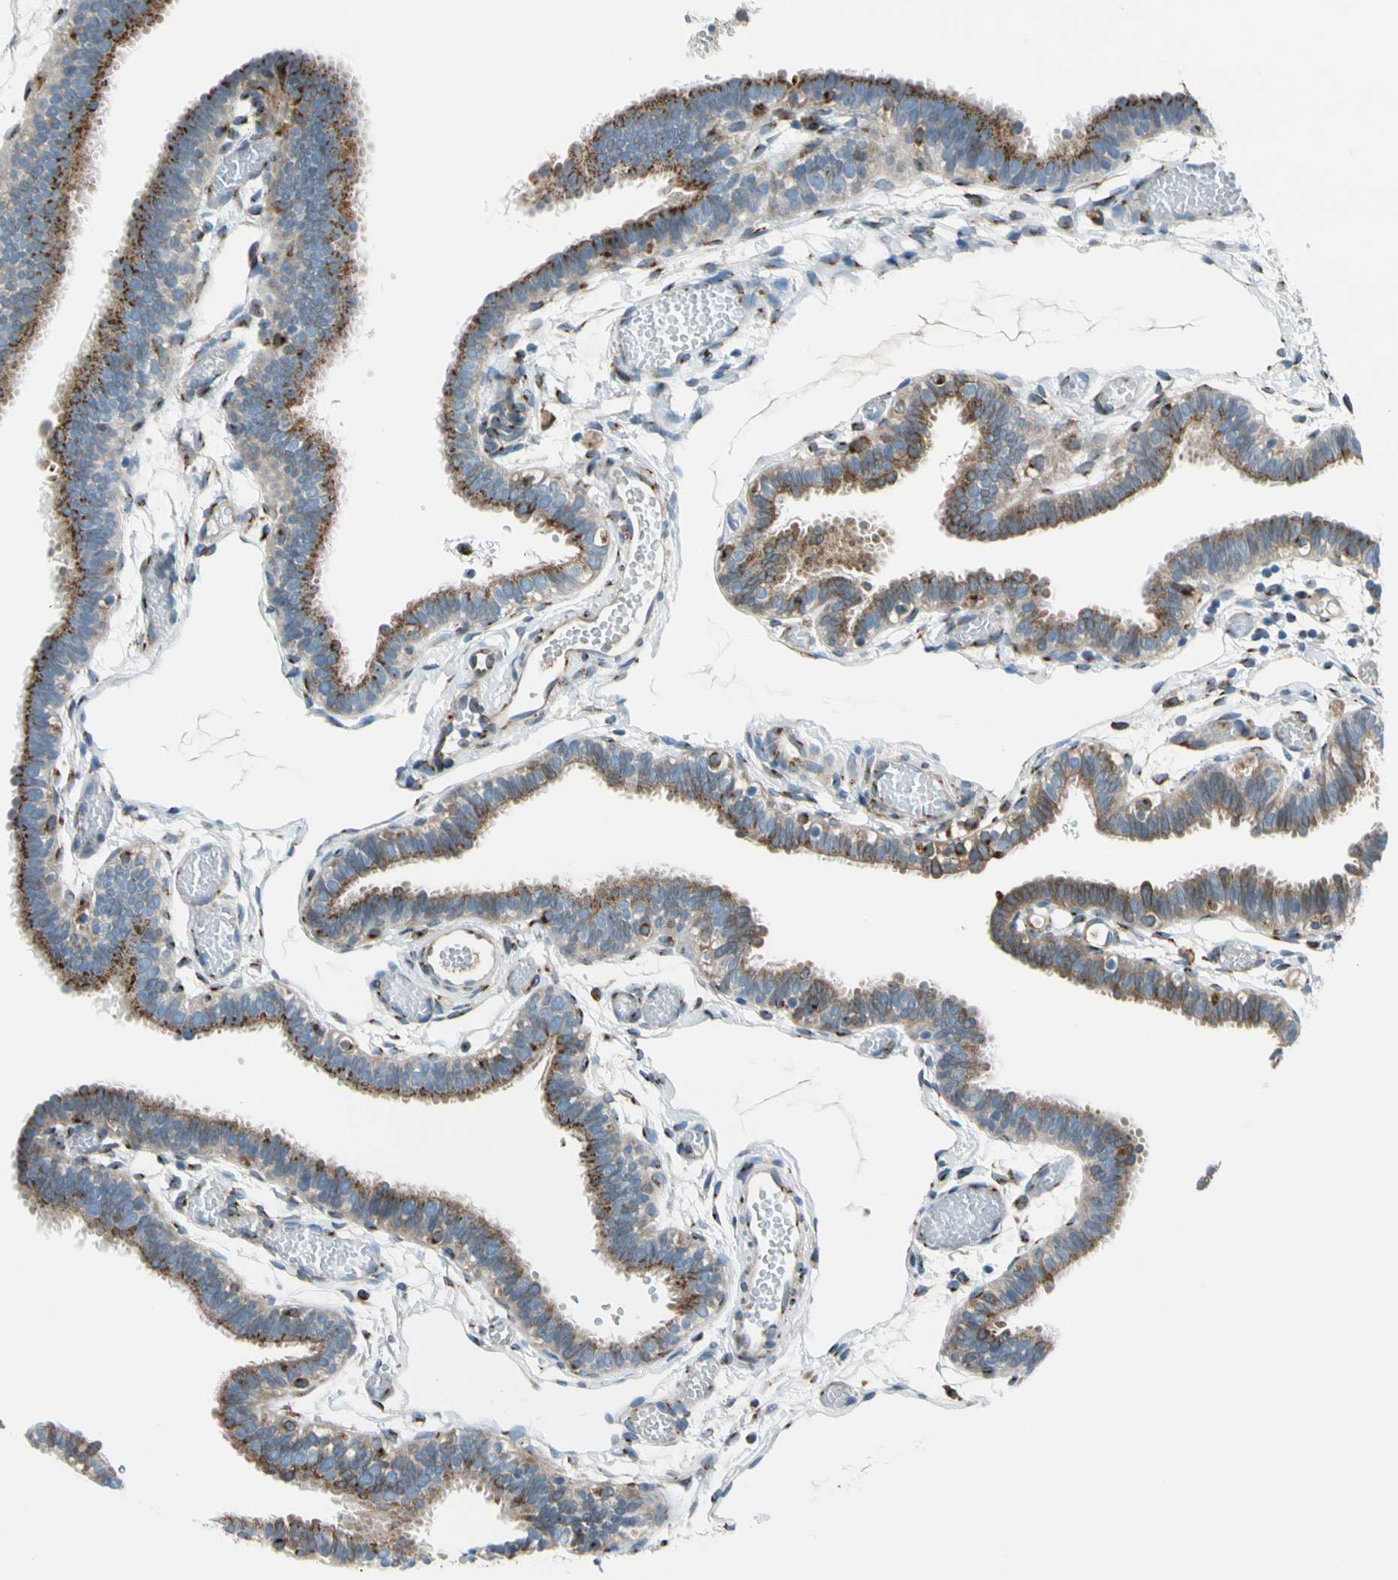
{"staining": {"intensity": "moderate", "quantity": ">75%", "location": "cytoplasmic/membranous"}, "tissue": "fallopian tube", "cell_type": "Glandular cells", "image_type": "normal", "snomed": [{"axis": "morphology", "description": "Normal tissue, NOS"}, {"axis": "topography", "description": "Fallopian tube"}], "caption": "A high-resolution photomicrograph shows immunohistochemistry staining of benign fallopian tube, which exhibits moderate cytoplasmic/membranous positivity in about >75% of glandular cells.", "gene": "NUCB1", "patient": {"sex": "female", "age": 29}}